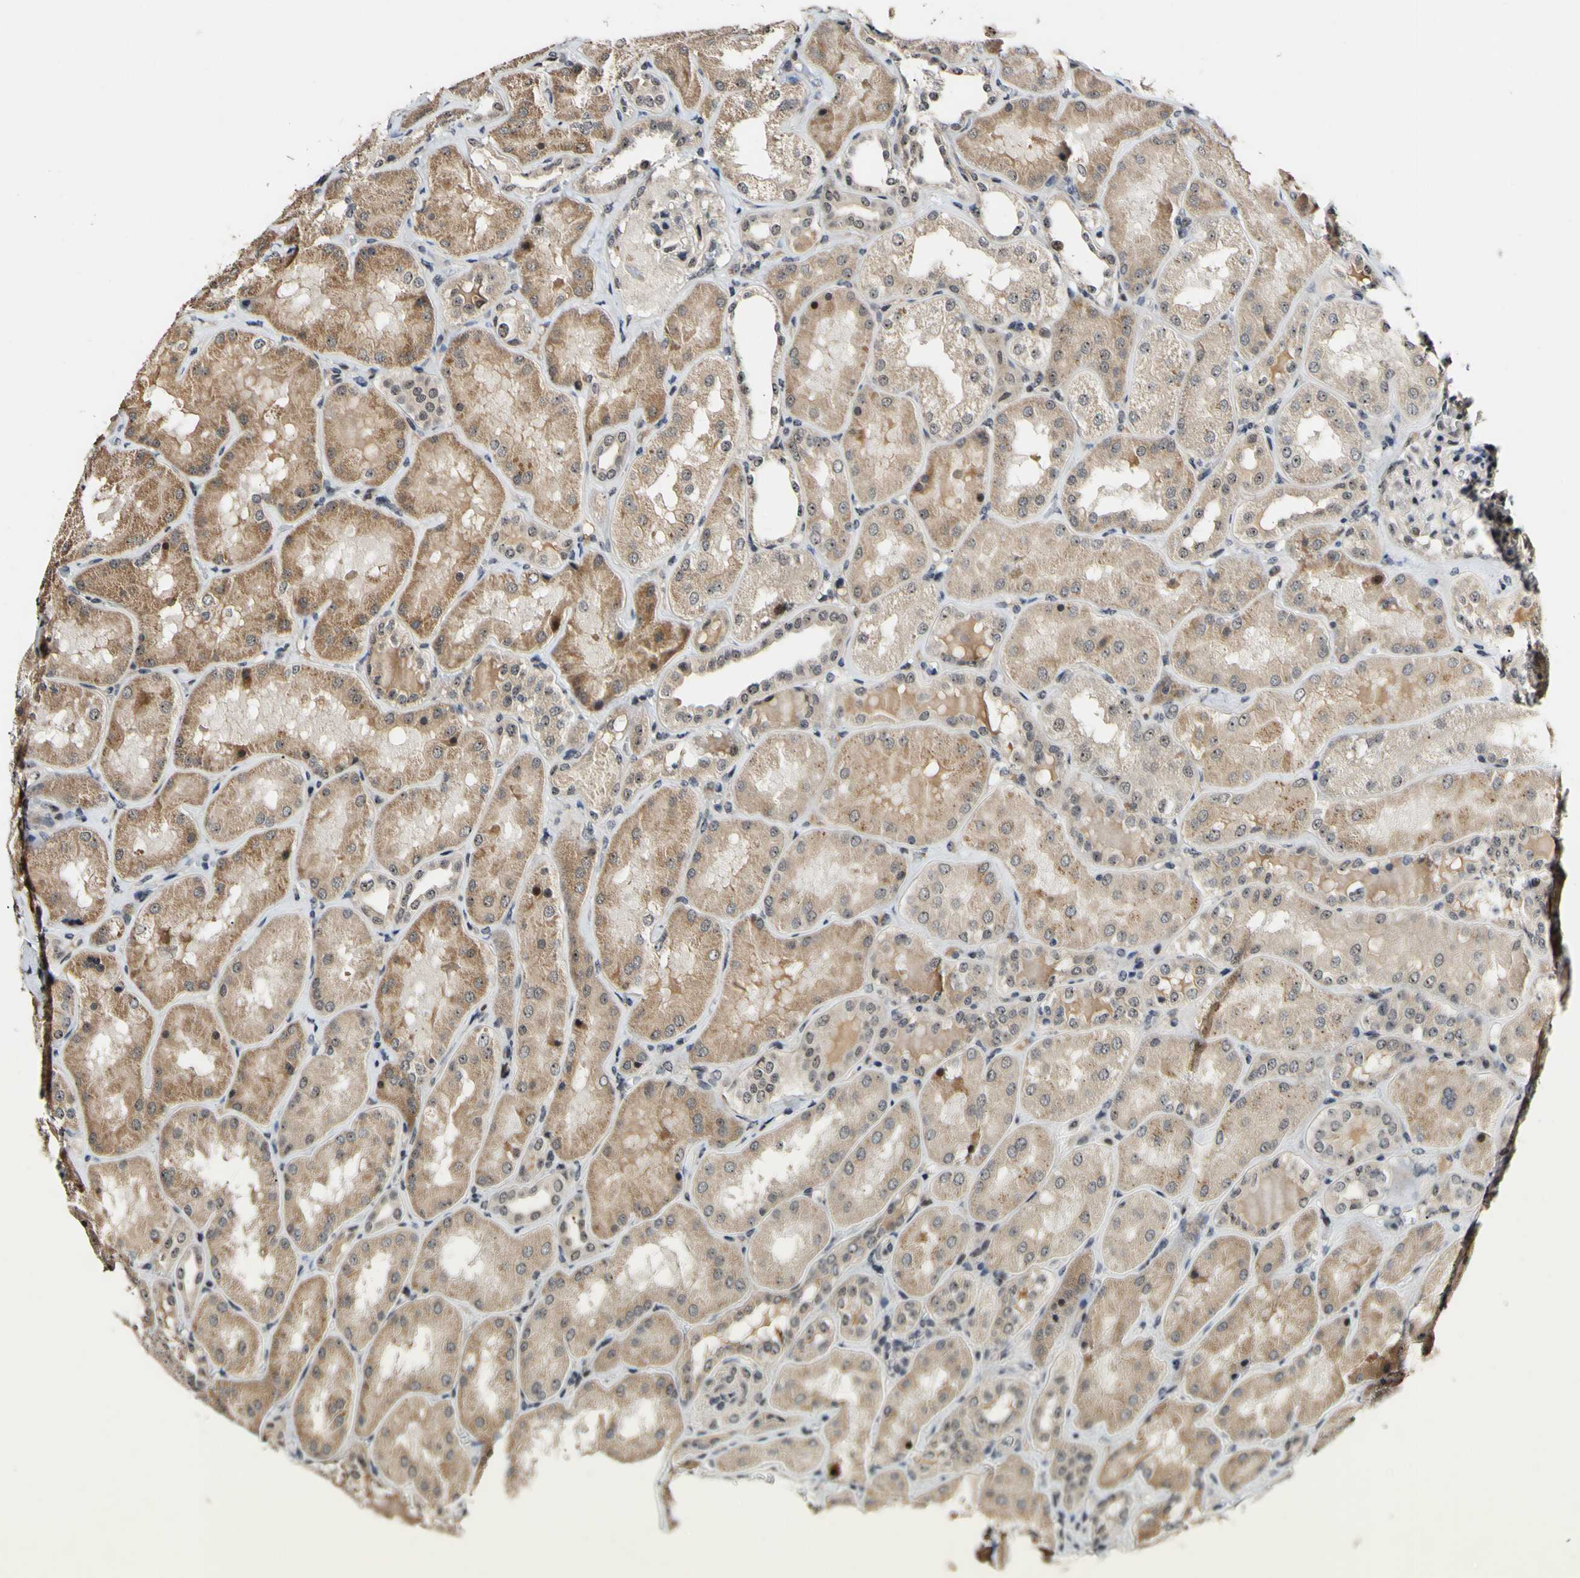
{"staining": {"intensity": "moderate", "quantity": "<25%", "location": "nuclear"}, "tissue": "kidney", "cell_type": "Cells in glomeruli", "image_type": "normal", "snomed": [{"axis": "morphology", "description": "Normal tissue, NOS"}, {"axis": "topography", "description": "Kidney"}], "caption": "Moderate nuclear expression for a protein is seen in approximately <25% of cells in glomeruli of benign kidney using IHC.", "gene": "POLR2F", "patient": {"sex": "female", "age": 56}}